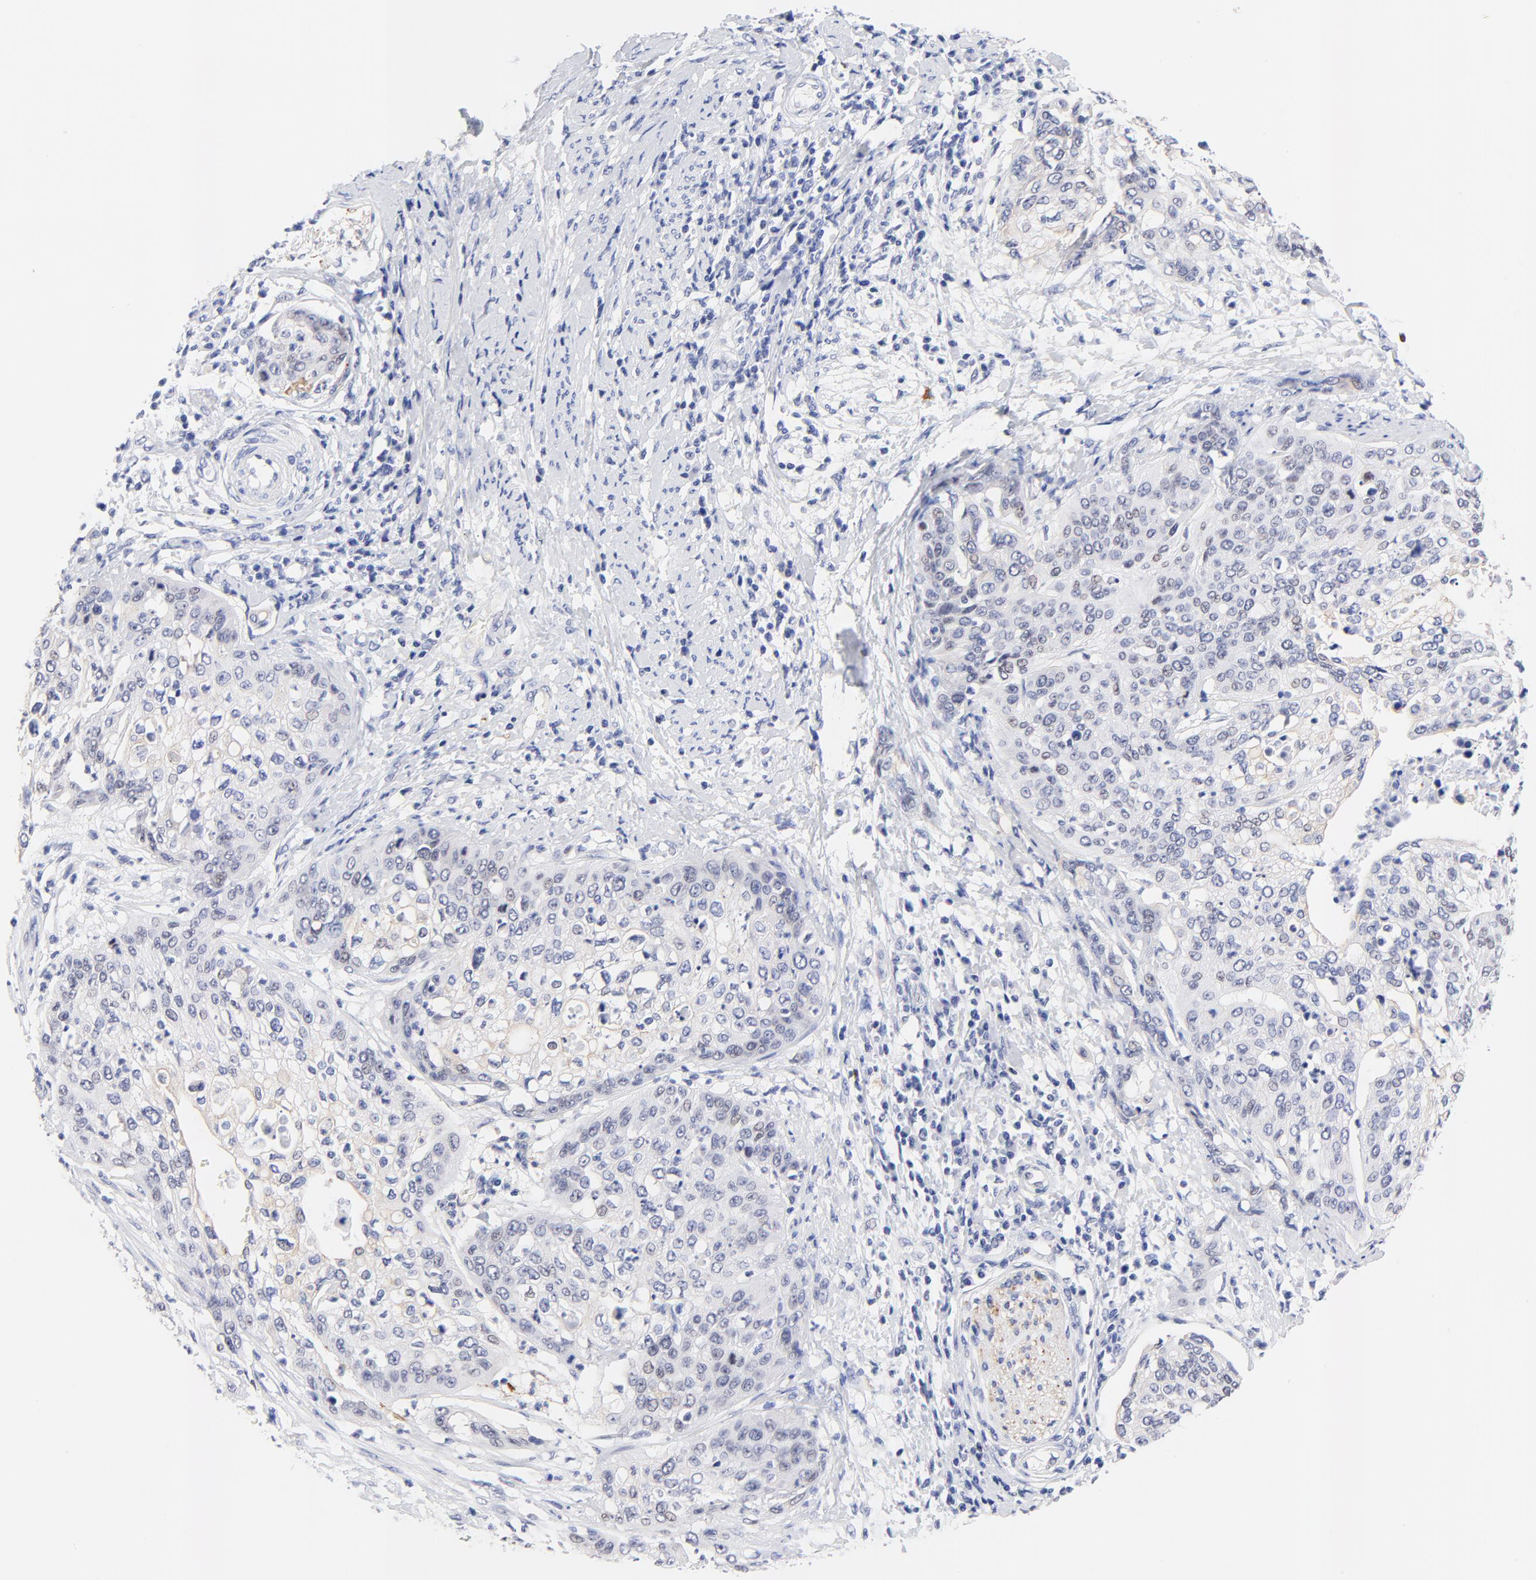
{"staining": {"intensity": "negative", "quantity": "none", "location": "none"}, "tissue": "cervical cancer", "cell_type": "Tumor cells", "image_type": "cancer", "snomed": [{"axis": "morphology", "description": "Squamous cell carcinoma, NOS"}, {"axis": "topography", "description": "Cervix"}], "caption": "Tumor cells show no significant expression in cervical squamous cell carcinoma. (Stains: DAB immunohistochemistry with hematoxylin counter stain, Microscopy: brightfield microscopy at high magnification).", "gene": "FAM117B", "patient": {"sex": "female", "age": 41}}